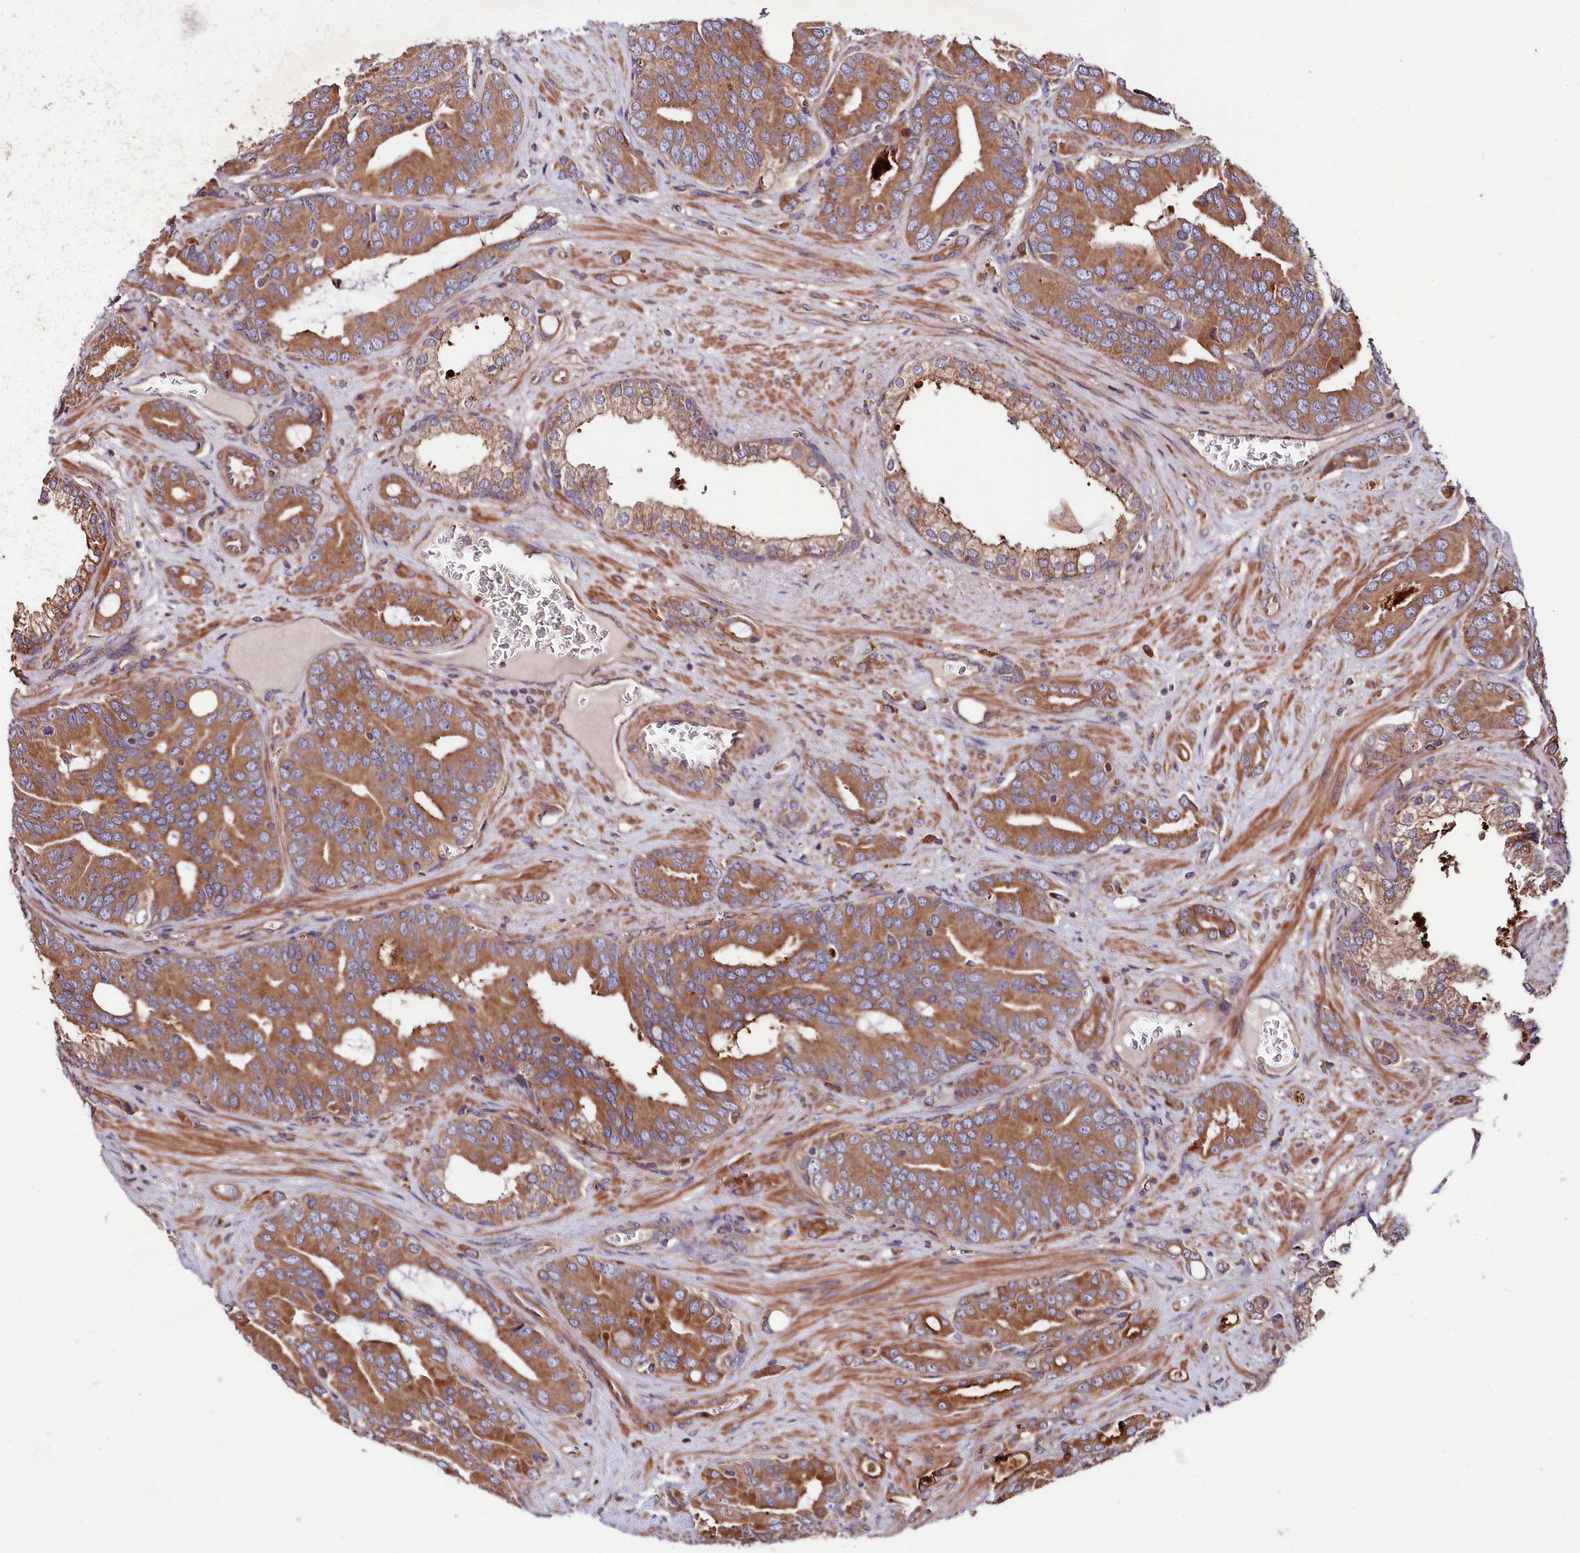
{"staining": {"intensity": "strong", "quantity": ">75%", "location": "cytoplasmic/membranous"}, "tissue": "prostate cancer", "cell_type": "Tumor cells", "image_type": "cancer", "snomed": [{"axis": "morphology", "description": "Adenocarcinoma, High grade"}, {"axis": "topography", "description": "Prostate"}], "caption": "Immunohistochemistry of human prostate cancer (high-grade adenocarcinoma) exhibits high levels of strong cytoplasmic/membranous staining in approximately >75% of tumor cells.", "gene": "CEP295", "patient": {"sex": "male", "age": 72}}